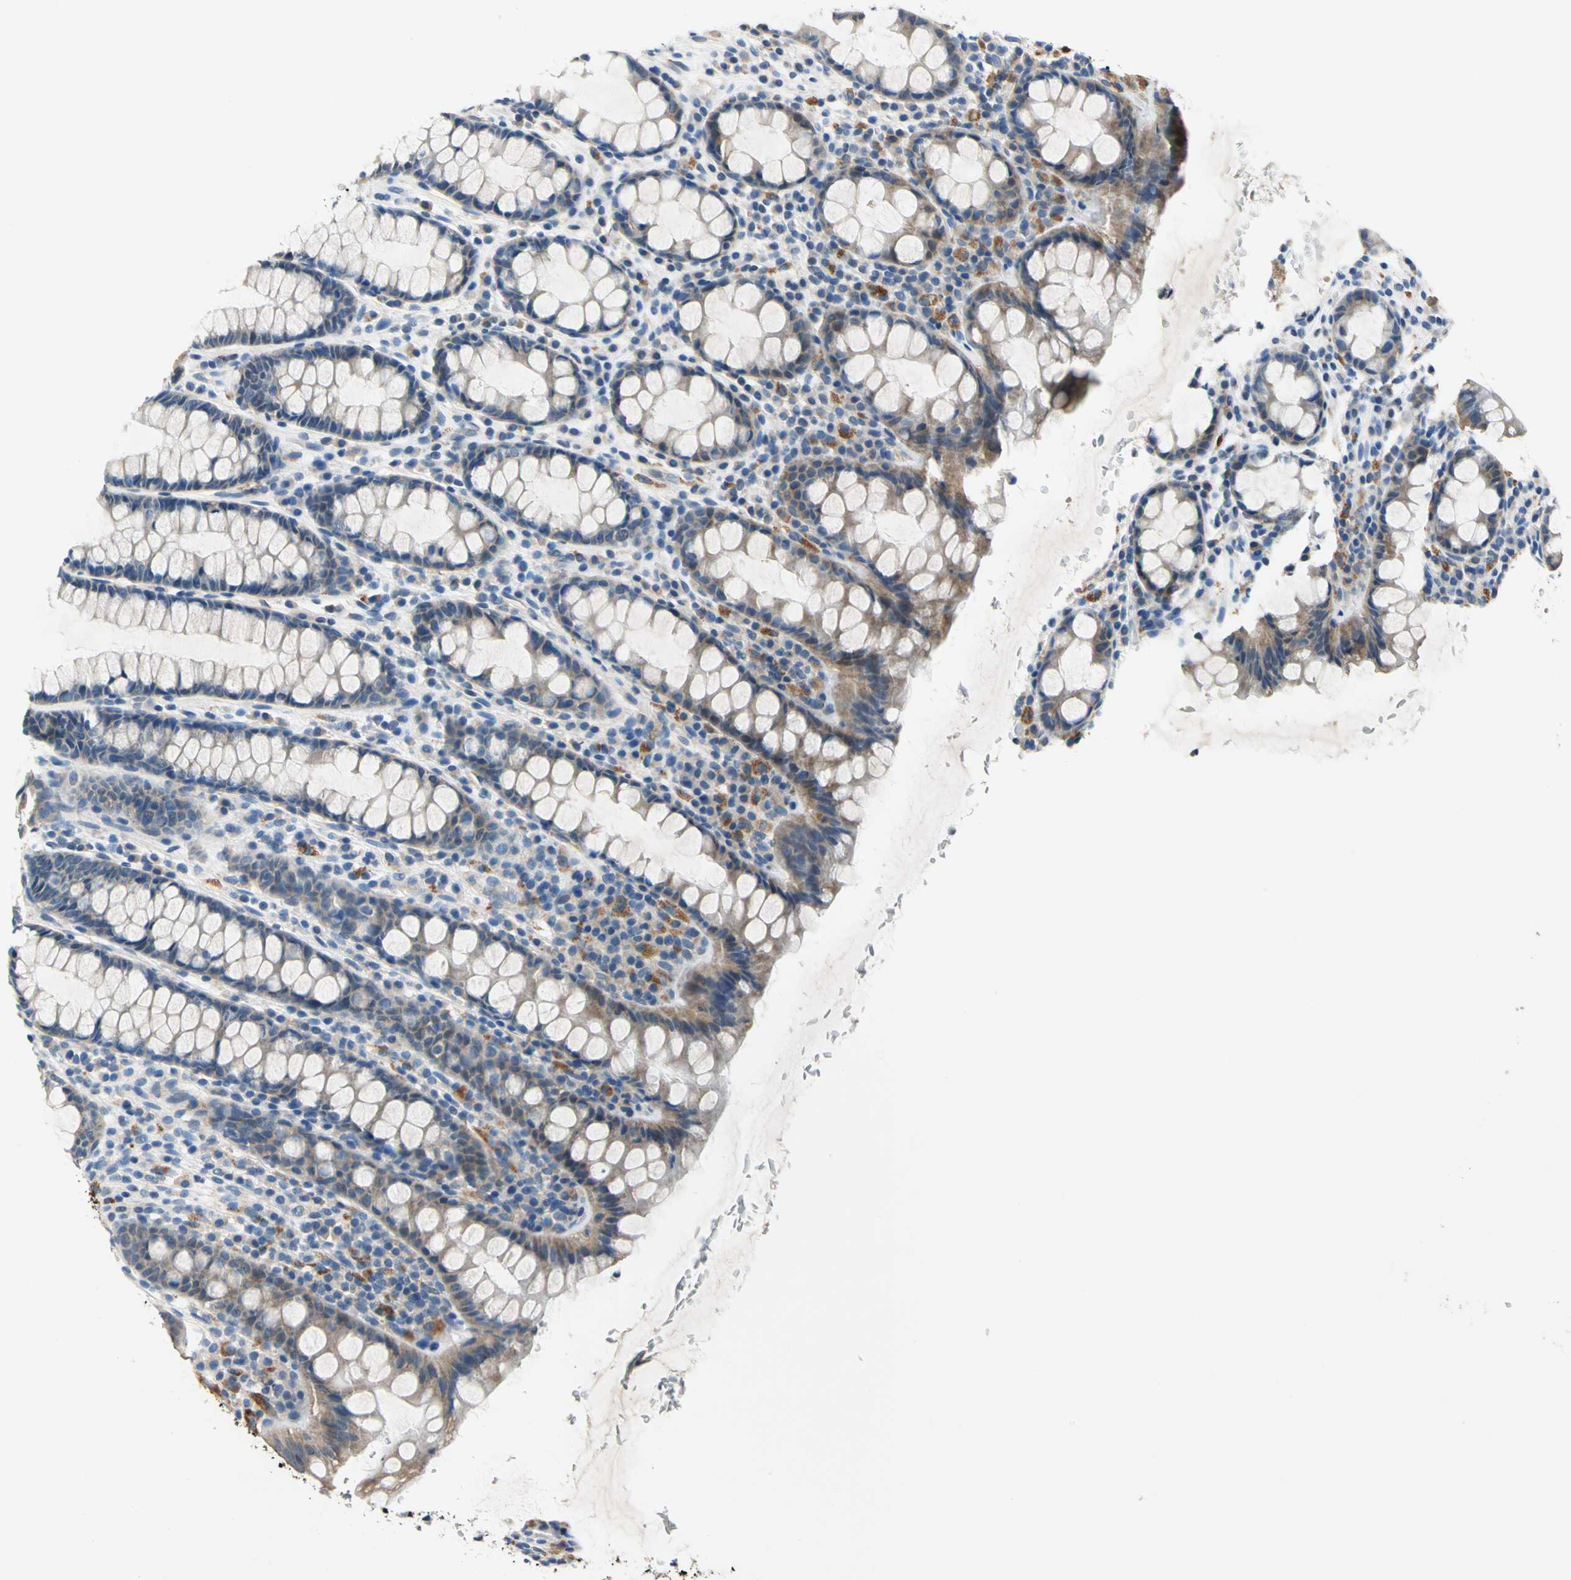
{"staining": {"intensity": "weak", "quantity": "25%-75%", "location": "cytoplasmic/membranous"}, "tissue": "rectum", "cell_type": "Glandular cells", "image_type": "normal", "snomed": [{"axis": "morphology", "description": "Normal tissue, NOS"}, {"axis": "topography", "description": "Rectum"}], "caption": "Immunohistochemistry photomicrograph of unremarkable rectum: human rectum stained using immunohistochemistry displays low levels of weak protein expression localized specifically in the cytoplasmic/membranous of glandular cells, appearing as a cytoplasmic/membranous brown color.", "gene": "RASD2", "patient": {"sex": "male", "age": 92}}